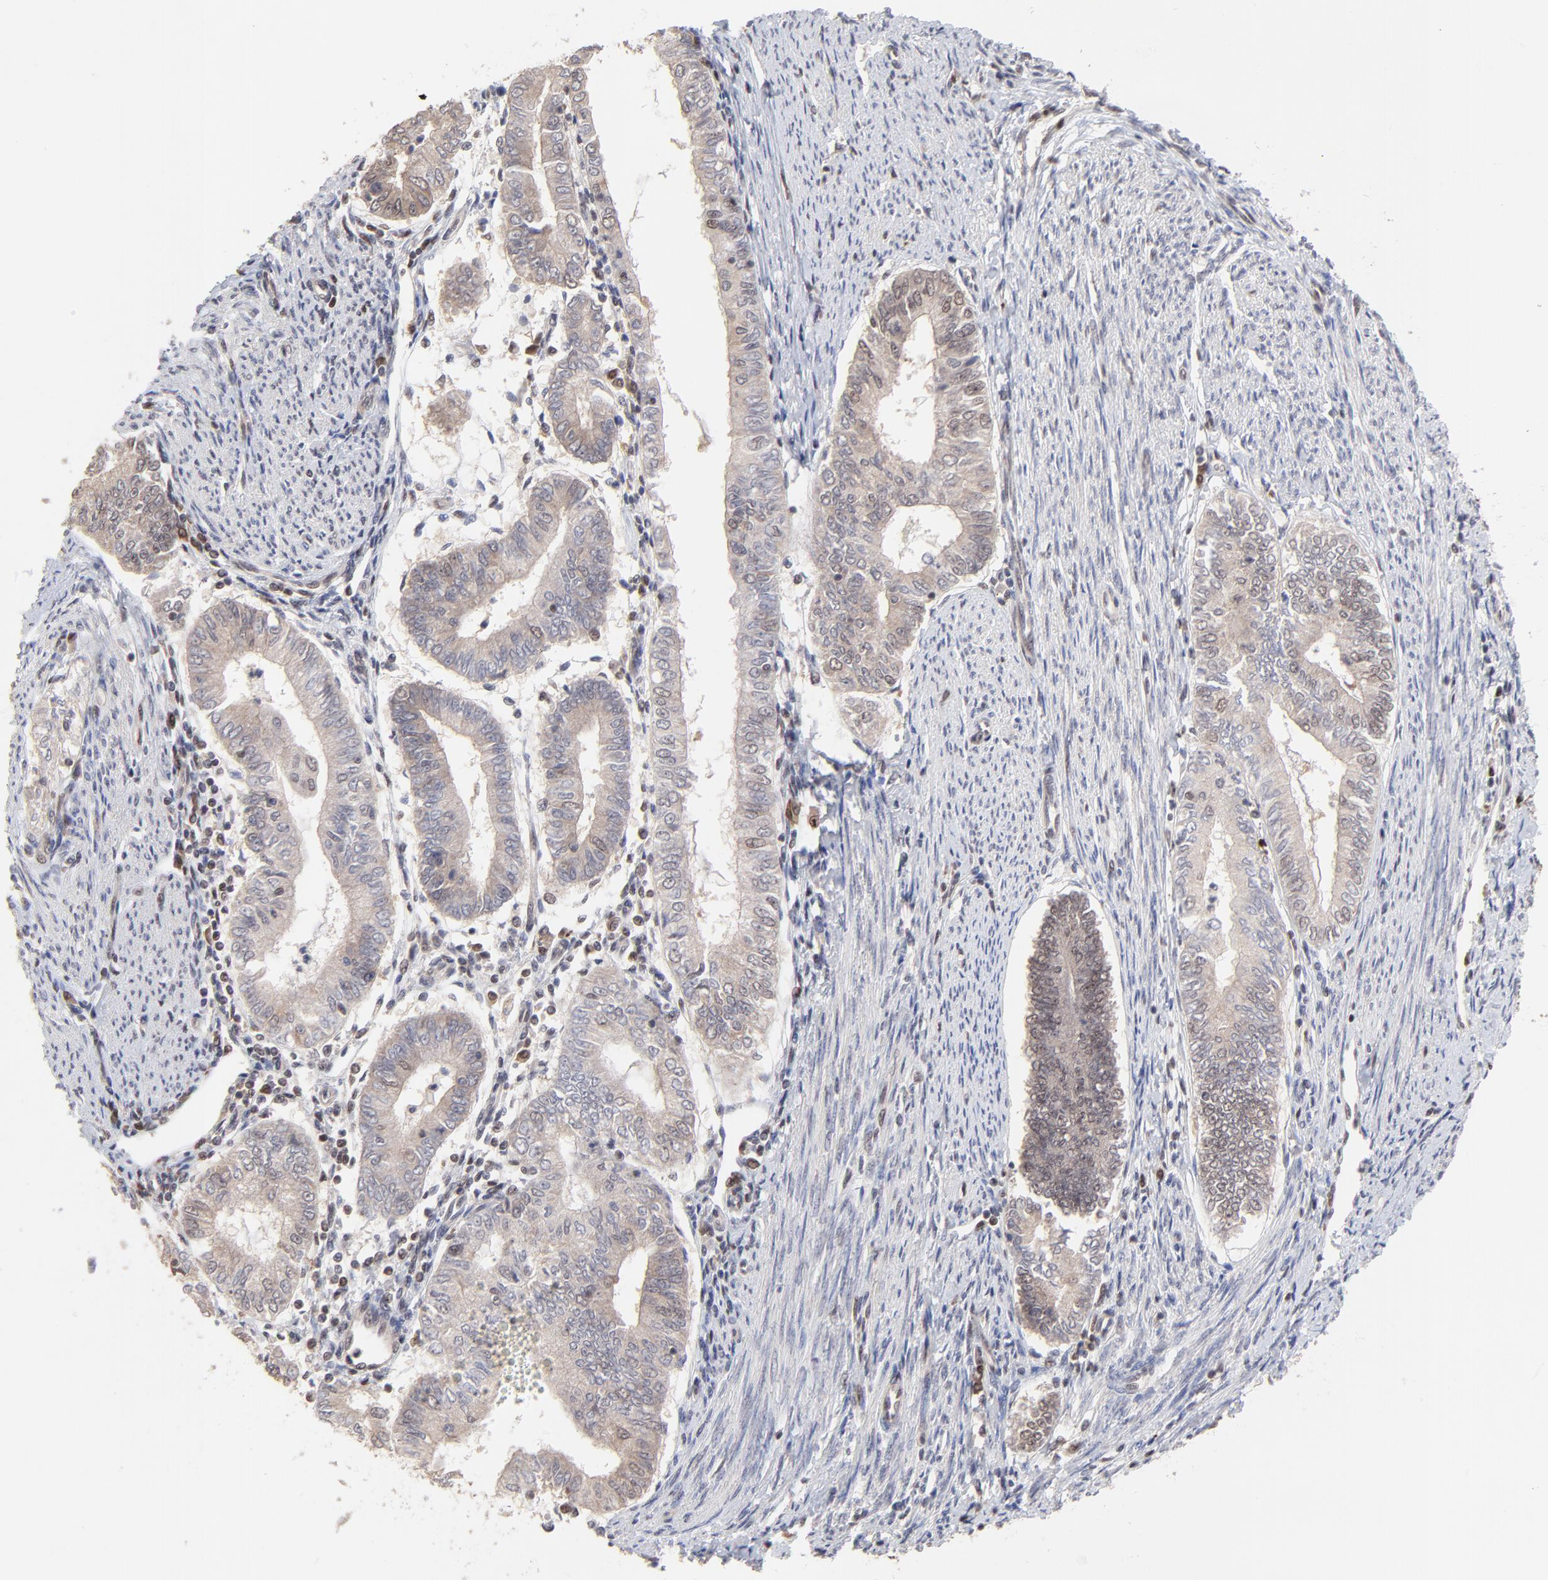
{"staining": {"intensity": "moderate", "quantity": "<25%", "location": "cytoplasmic/membranous,nuclear"}, "tissue": "endometrial cancer", "cell_type": "Tumor cells", "image_type": "cancer", "snomed": [{"axis": "morphology", "description": "Adenocarcinoma, NOS"}, {"axis": "topography", "description": "Endometrium"}], "caption": "Immunohistochemistry image of endometrial cancer (adenocarcinoma) stained for a protein (brown), which reveals low levels of moderate cytoplasmic/membranous and nuclear staining in approximately <25% of tumor cells.", "gene": "DSN1", "patient": {"sex": "female", "age": 66}}